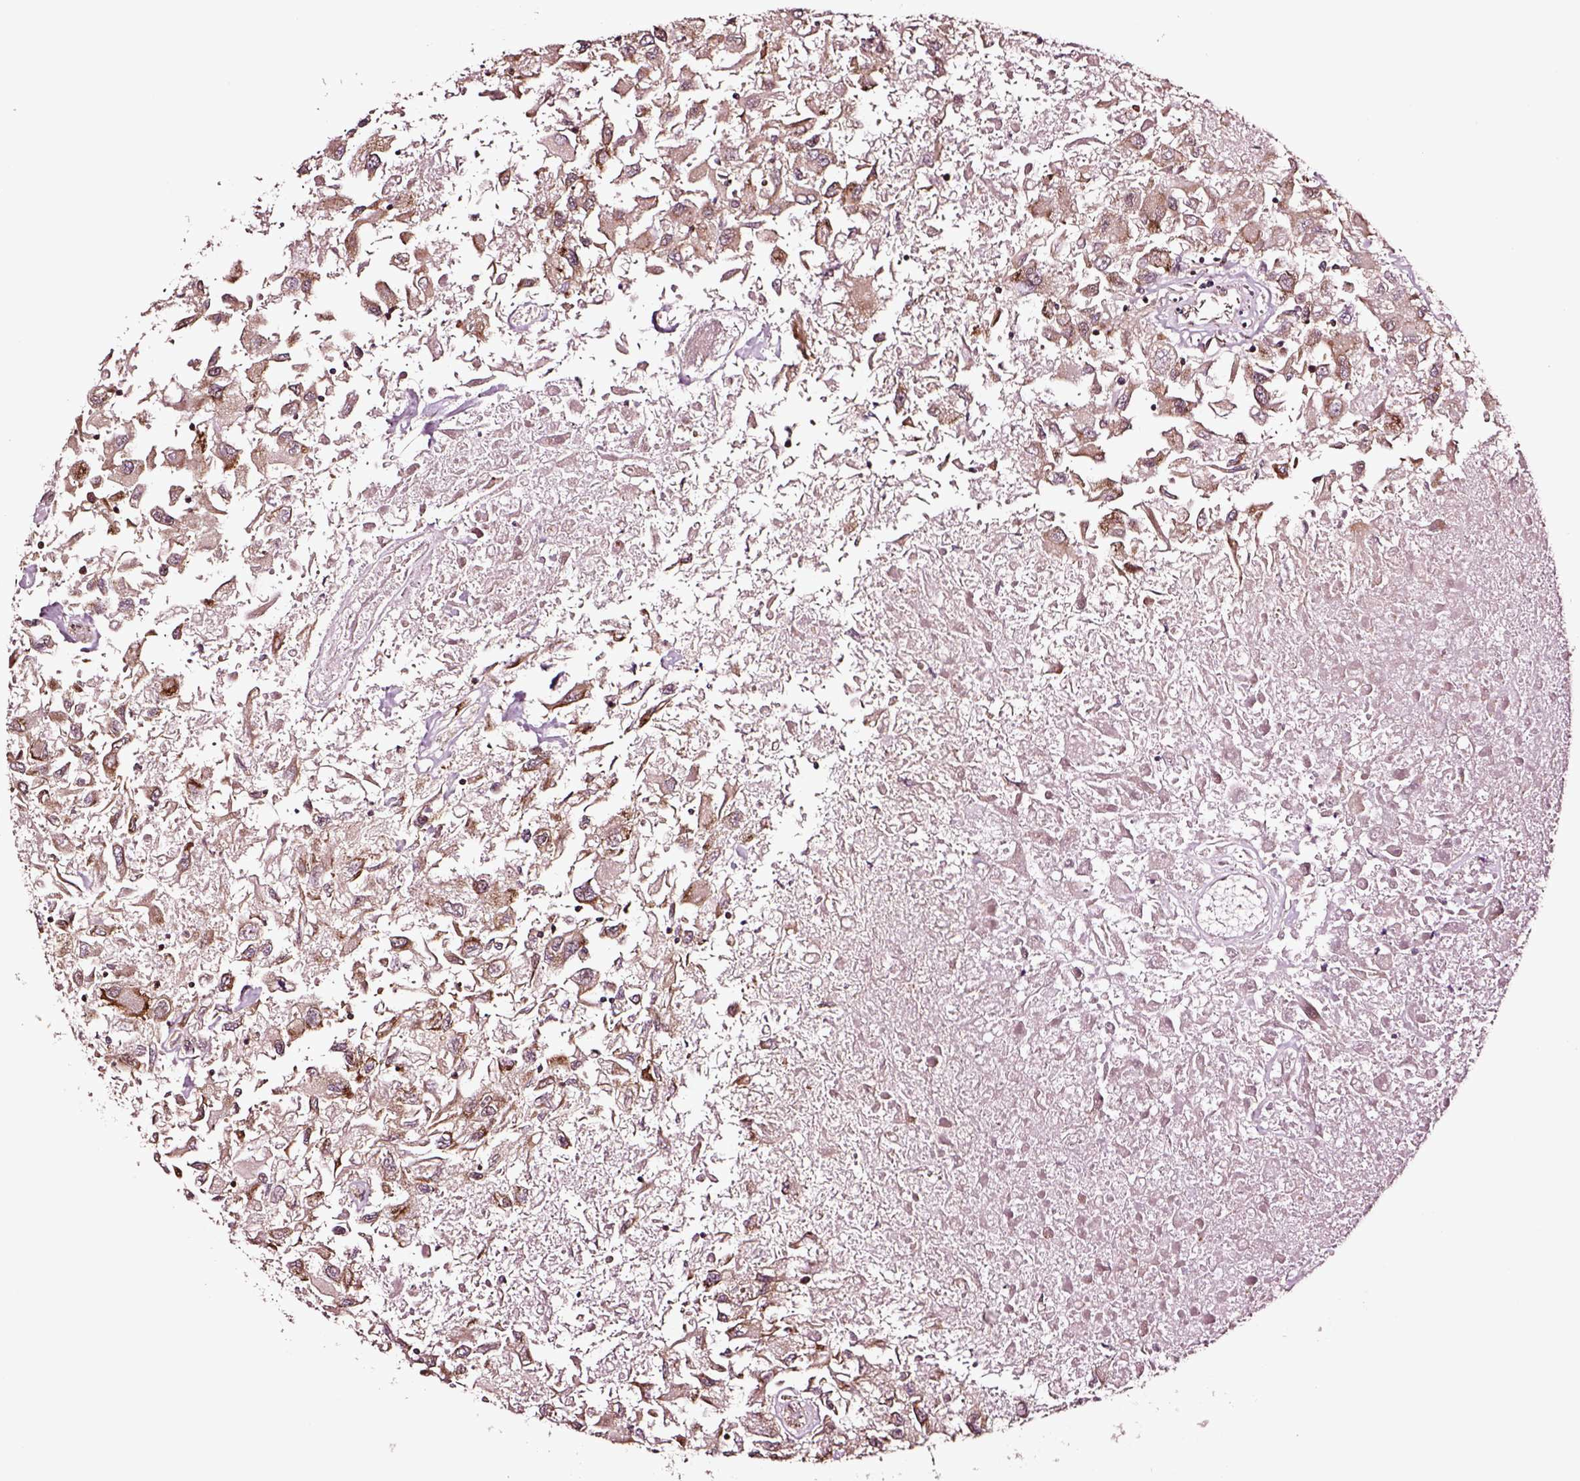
{"staining": {"intensity": "weak", "quantity": ">75%", "location": "cytoplasmic/membranous"}, "tissue": "renal cancer", "cell_type": "Tumor cells", "image_type": "cancer", "snomed": [{"axis": "morphology", "description": "Adenocarcinoma, NOS"}, {"axis": "topography", "description": "Kidney"}], "caption": "Approximately >75% of tumor cells in adenocarcinoma (renal) exhibit weak cytoplasmic/membranous protein staining as visualized by brown immunohistochemical staining.", "gene": "RASSF5", "patient": {"sex": "female", "age": 76}}